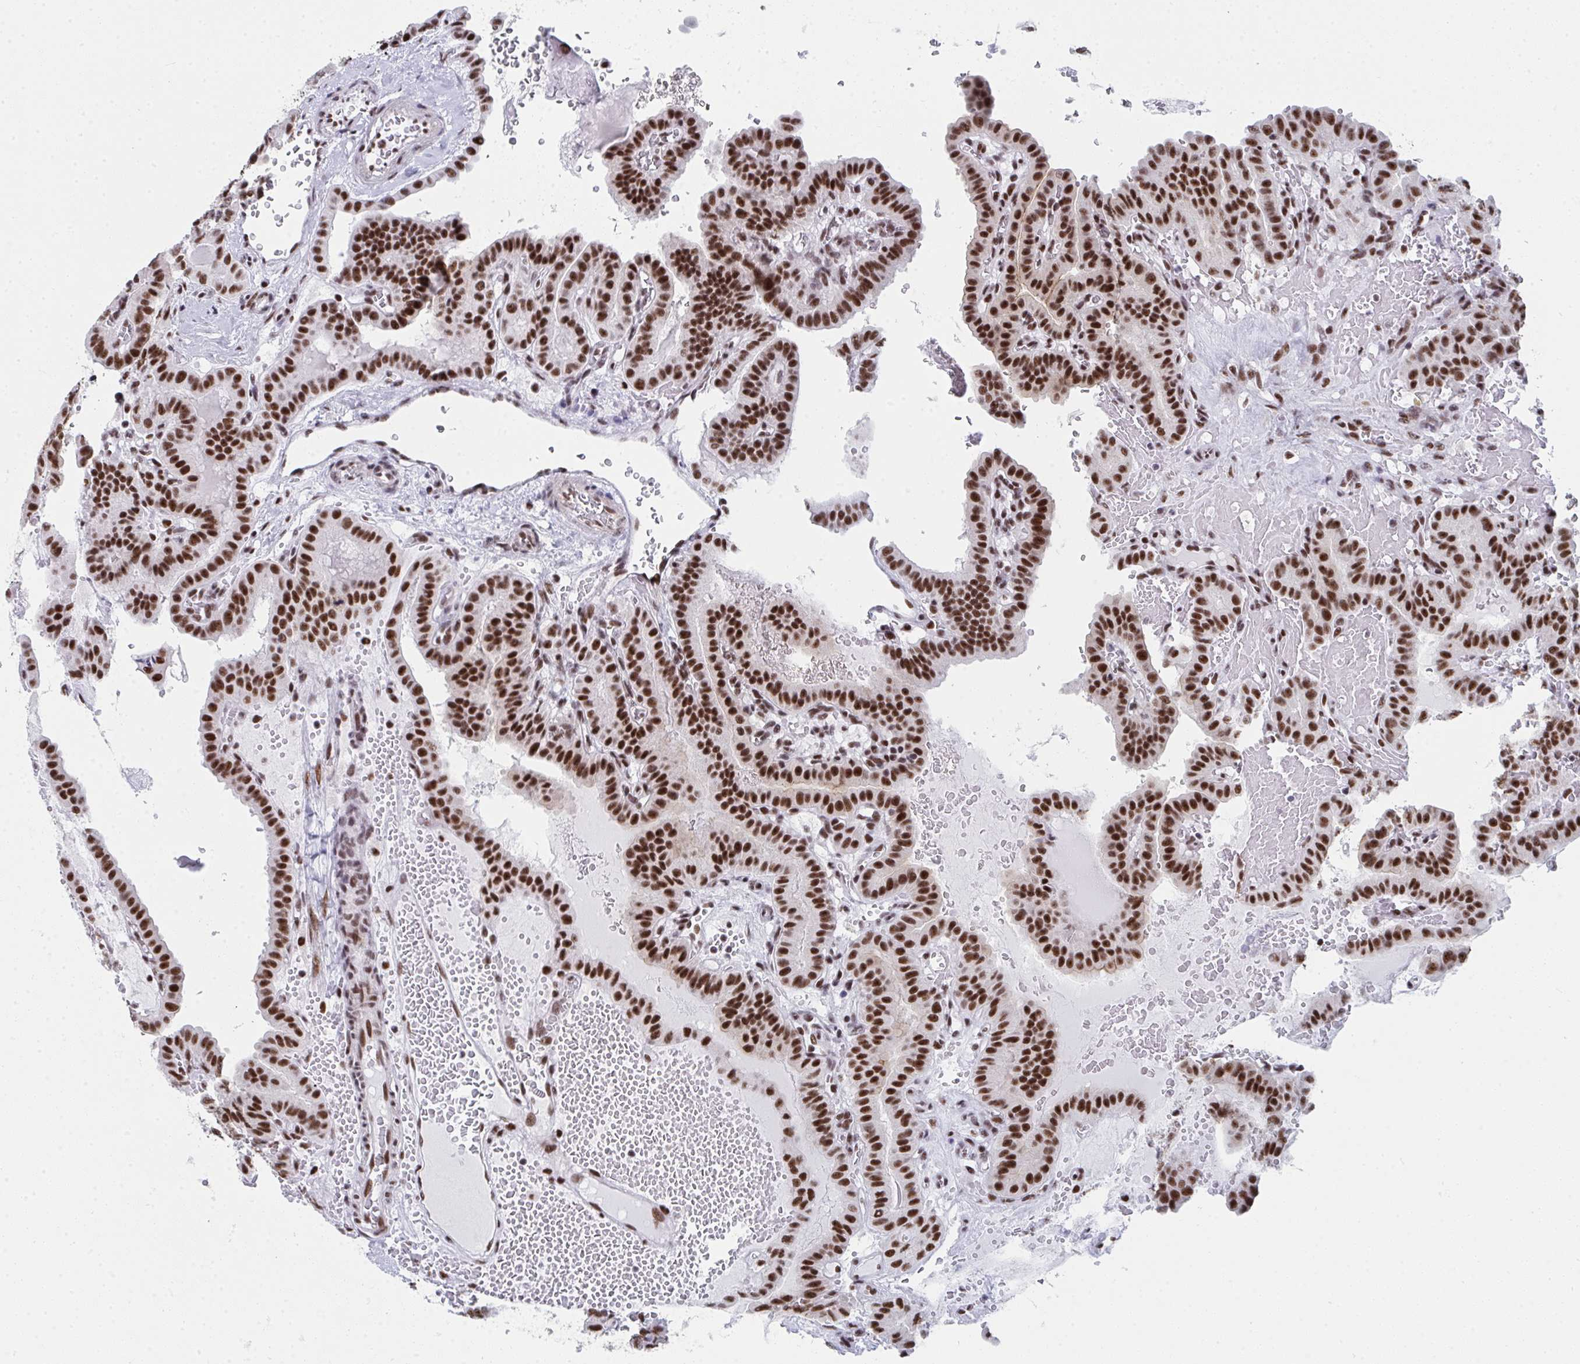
{"staining": {"intensity": "strong", "quantity": ">75%", "location": "nuclear"}, "tissue": "thyroid cancer", "cell_type": "Tumor cells", "image_type": "cancer", "snomed": [{"axis": "morphology", "description": "Papillary adenocarcinoma, NOS"}, {"axis": "topography", "description": "Thyroid gland"}], "caption": "Immunohistochemistry photomicrograph of neoplastic tissue: thyroid cancer stained using immunohistochemistry (IHC) reveals high levels of strong protein expression localized specifically in the nuclear of tumor cells, appearing as a nuclear brown color.", "gene": "SNRNP70", "patient": {"sex": "male", "age": 87}}